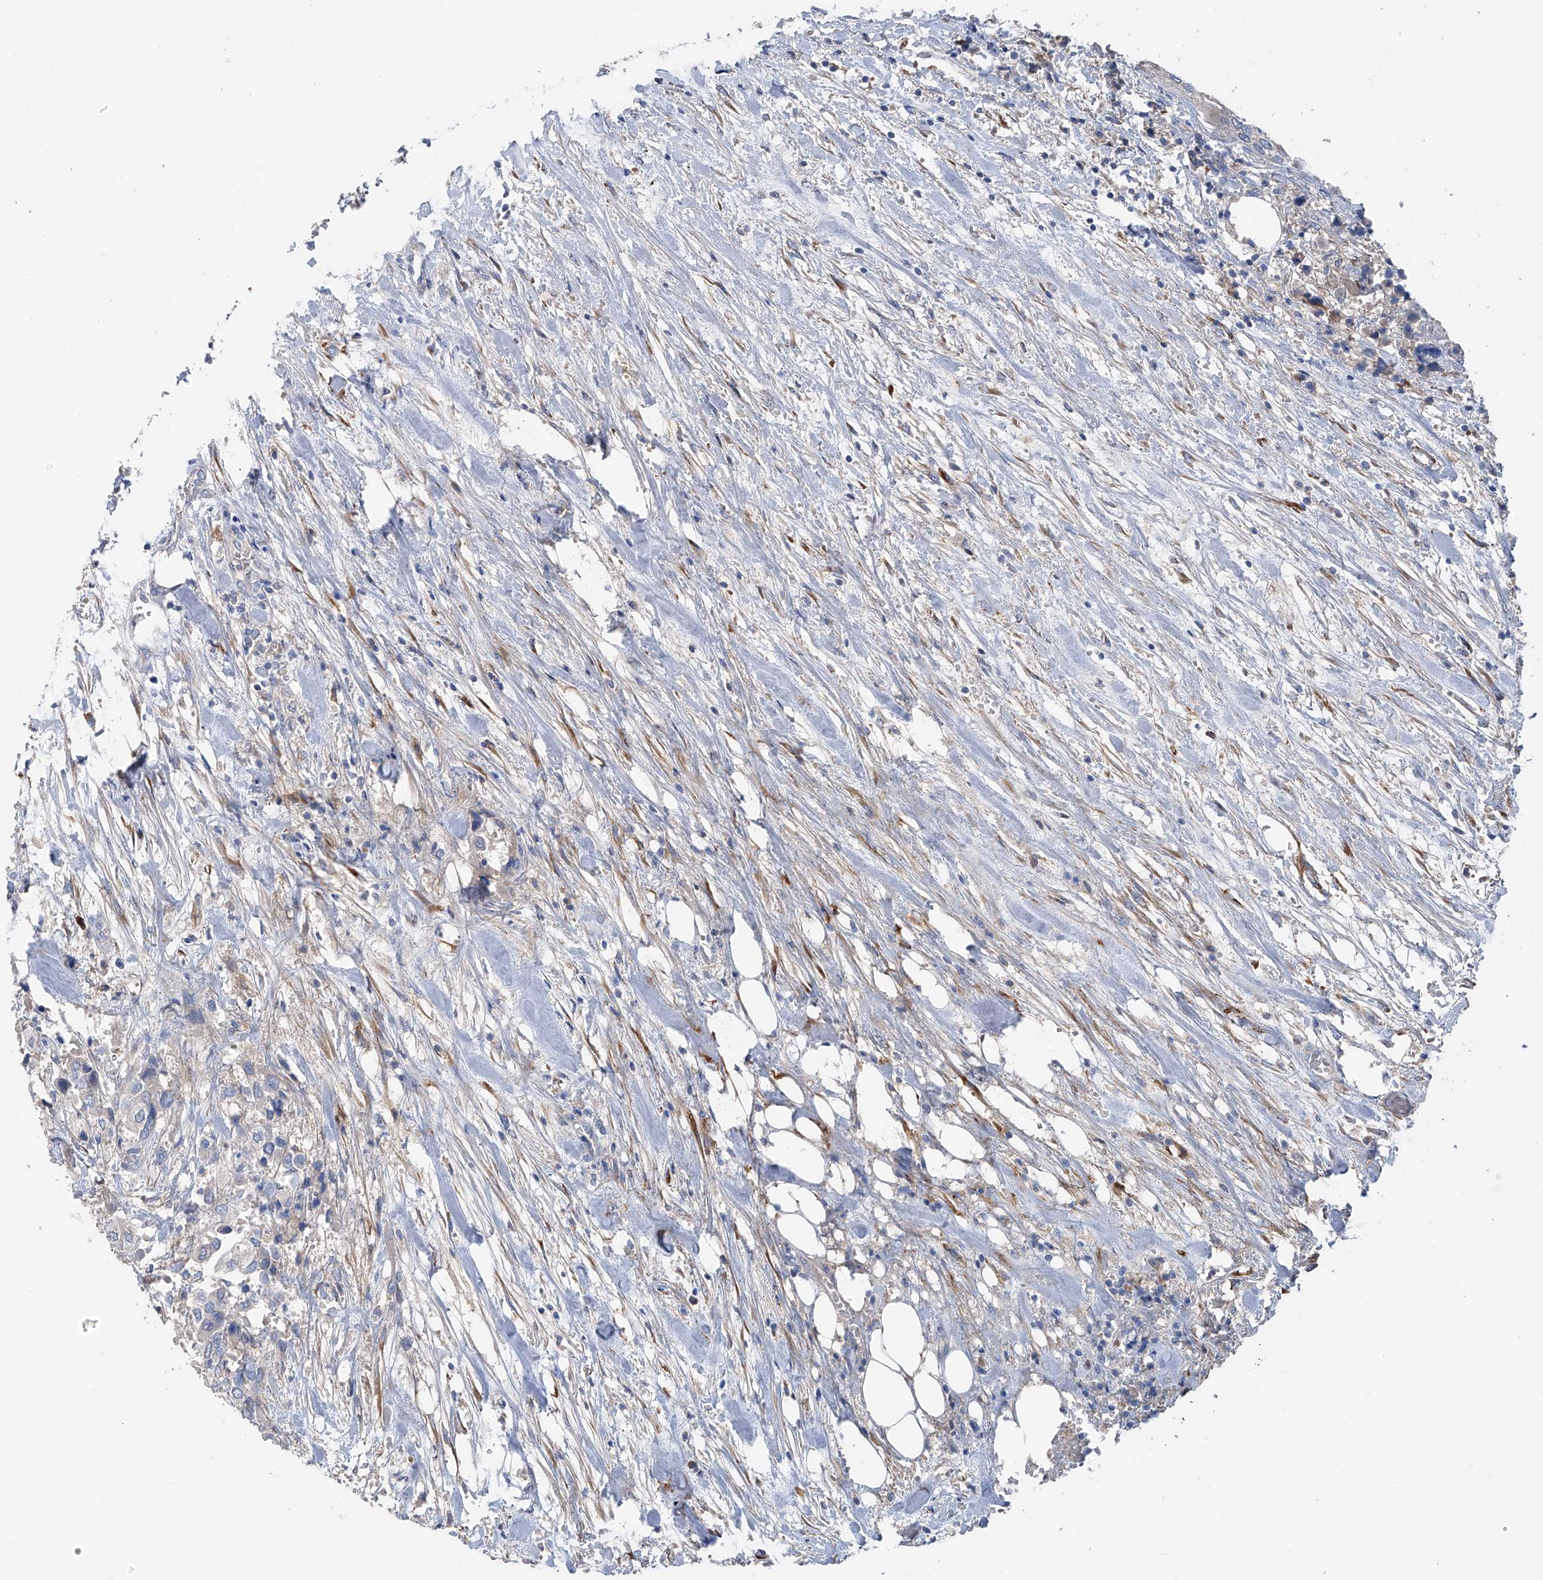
{"staining": {"intensity": "negative", "quantity": "none", "location": "none"}, "tissue": "urothelial cancer", "cell_type": "Tumor cells", "image_type": "cancer", "snomed": [{"axis": "morphology", "description": "Urothelial carcinoma, High grade"}, {"axis": "topography", "description": "Urinary bladder"}], "caption": "Urothelial cancer stained for a protein using immunohistochemistry demonstrates no positivity tumor cells.", "gene": "GALNTL6", "patient": {"sex": "male", "age": 64}}